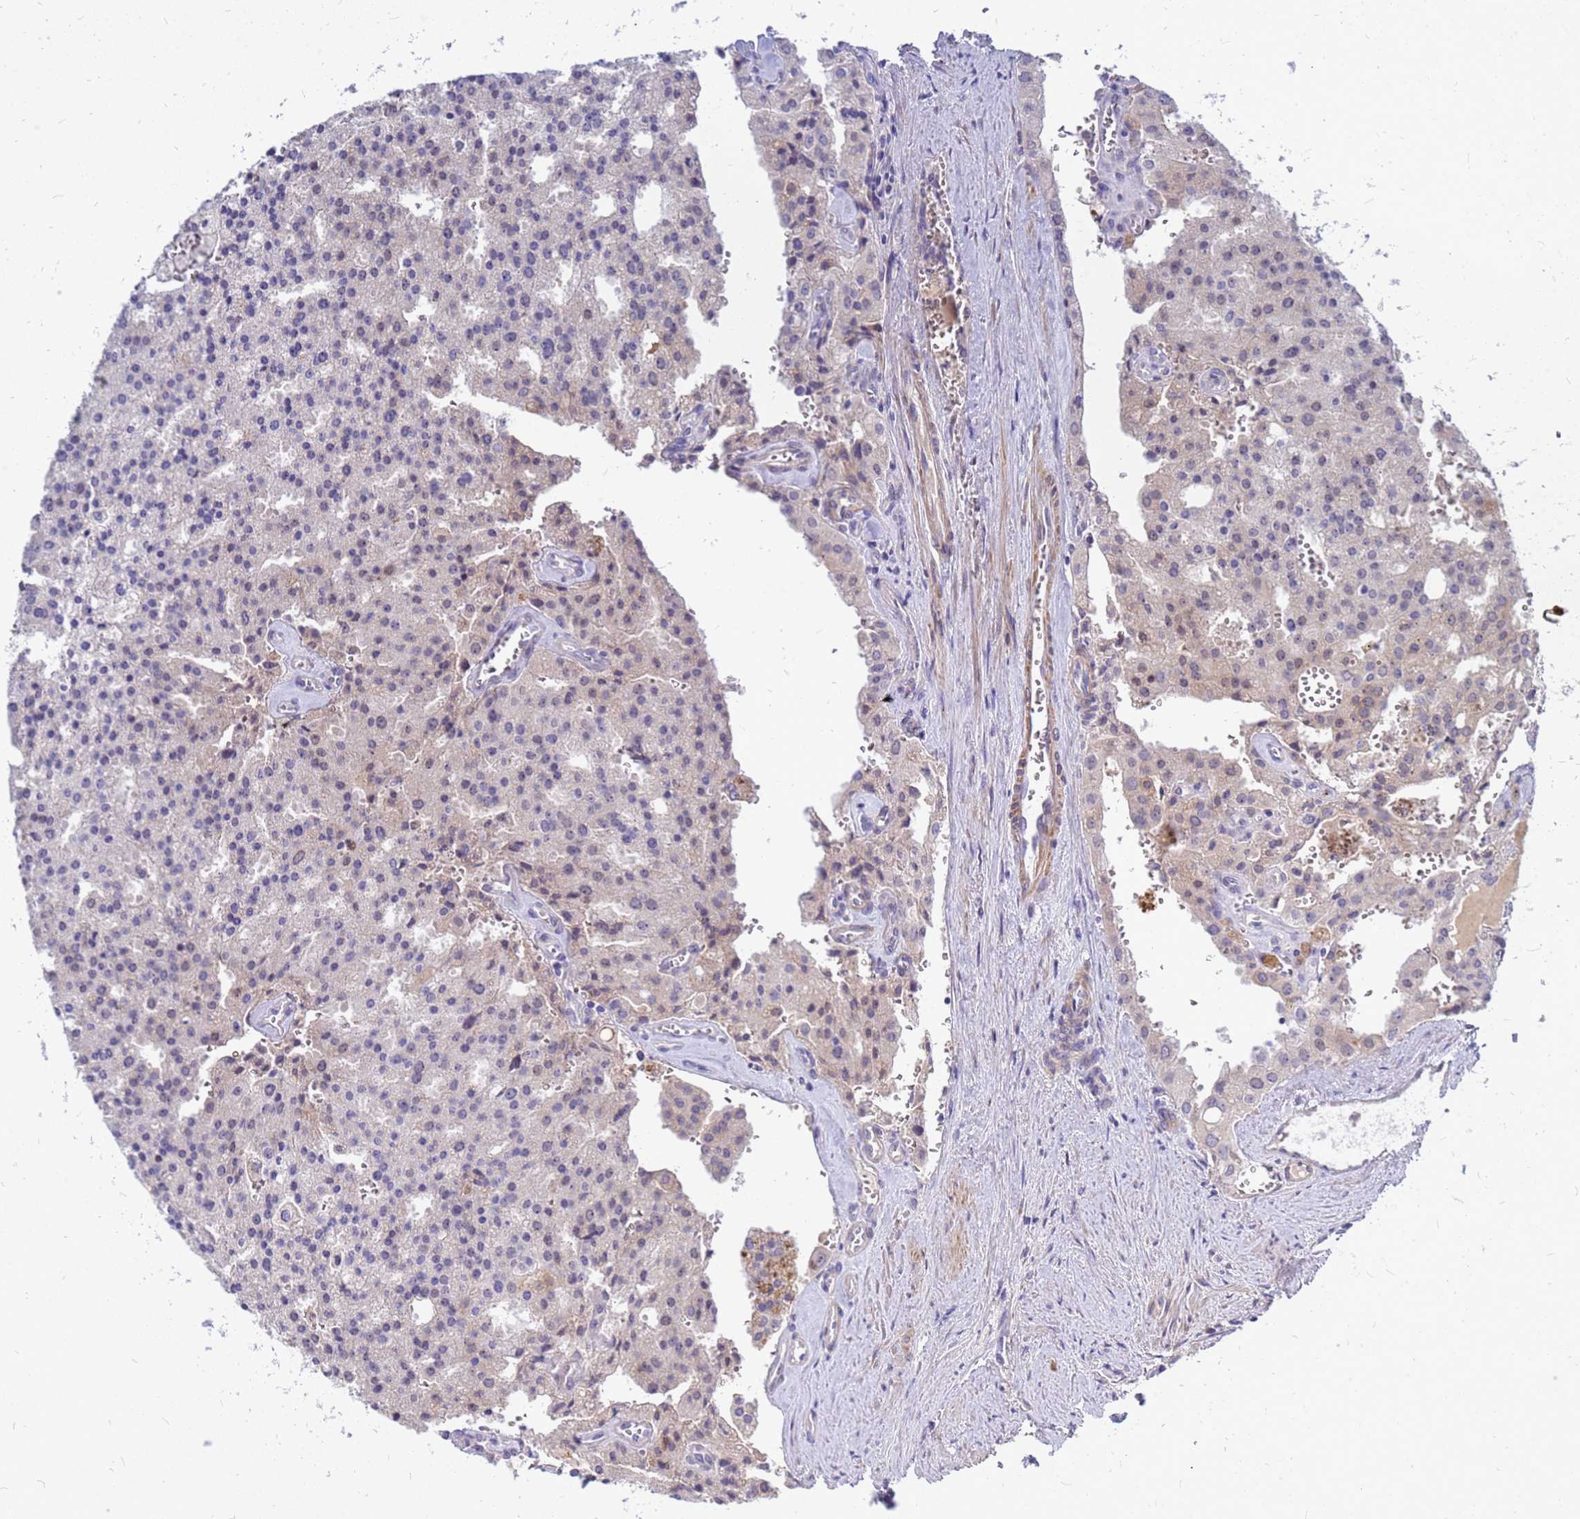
{"staining": {"intensity": "weak", "quantity": "<25%", "location": "nuclear"}, "tissue": "prostate cancer", "cell_type": "Tumor cells", "image_type": "cancer", "snomed": [{"axis": "morphology", "description": "Adenocarcinoma, High grade"}, {"axis": "topography", "description": "Prostate"}], "caption": "An immunohistochemistry image of adenocarcinoma (high-grade) (prostate) is shown. There is no staining in tumor cells of adenocarcinoma (high-grade) (prostate).", "gene": "SRGAP3", "patient": {"sex": "male", "age": 68}}